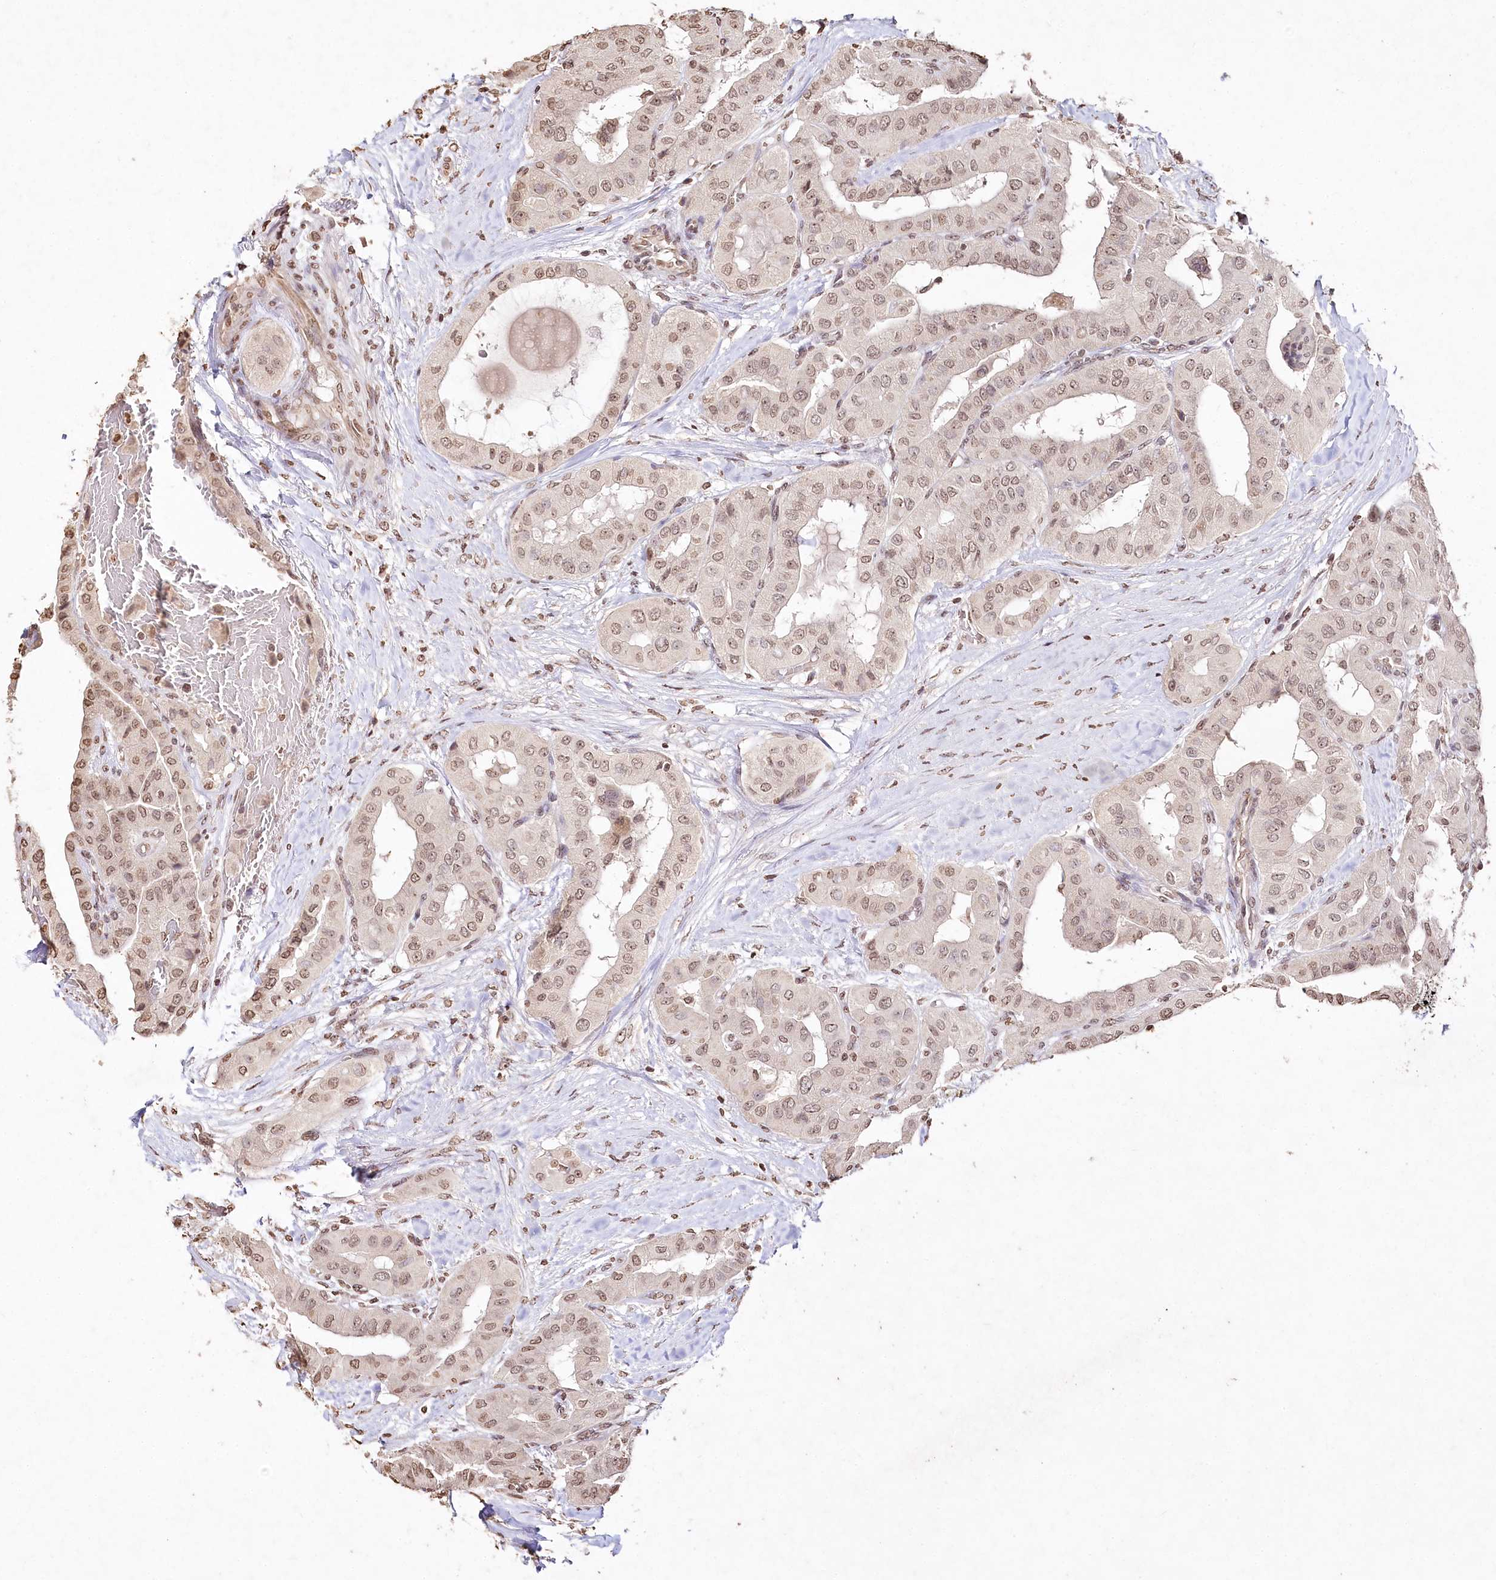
{"staining": {"intensity": "weak", "quantity": ">75%", "location": "cytoplasmic/membranous,nuclear"}, "tissue": "thyroid cancer", "cell_type": "Tumor cells", "image_type": "cancer", "snomed": [{"axis": "morphology", "description": "Papillary adenocarcinoma, NOS"}, {"axis": "topography", "description": "Thyroid gland"}], "caption": "High-magnification brightfield microscopy of thyroid cancer (papillary adenocarcinoma) stained with DAB (3,3'-diaminobenzidine) (brown) and counterstained with hematoxylin (blue). tumor cells exhibit weak cytoplasmic/membranous and nuclear staining is present in about>75% of cells.", "gene": "DMXL1", "patient": {"sex": "female", "age": 59}}